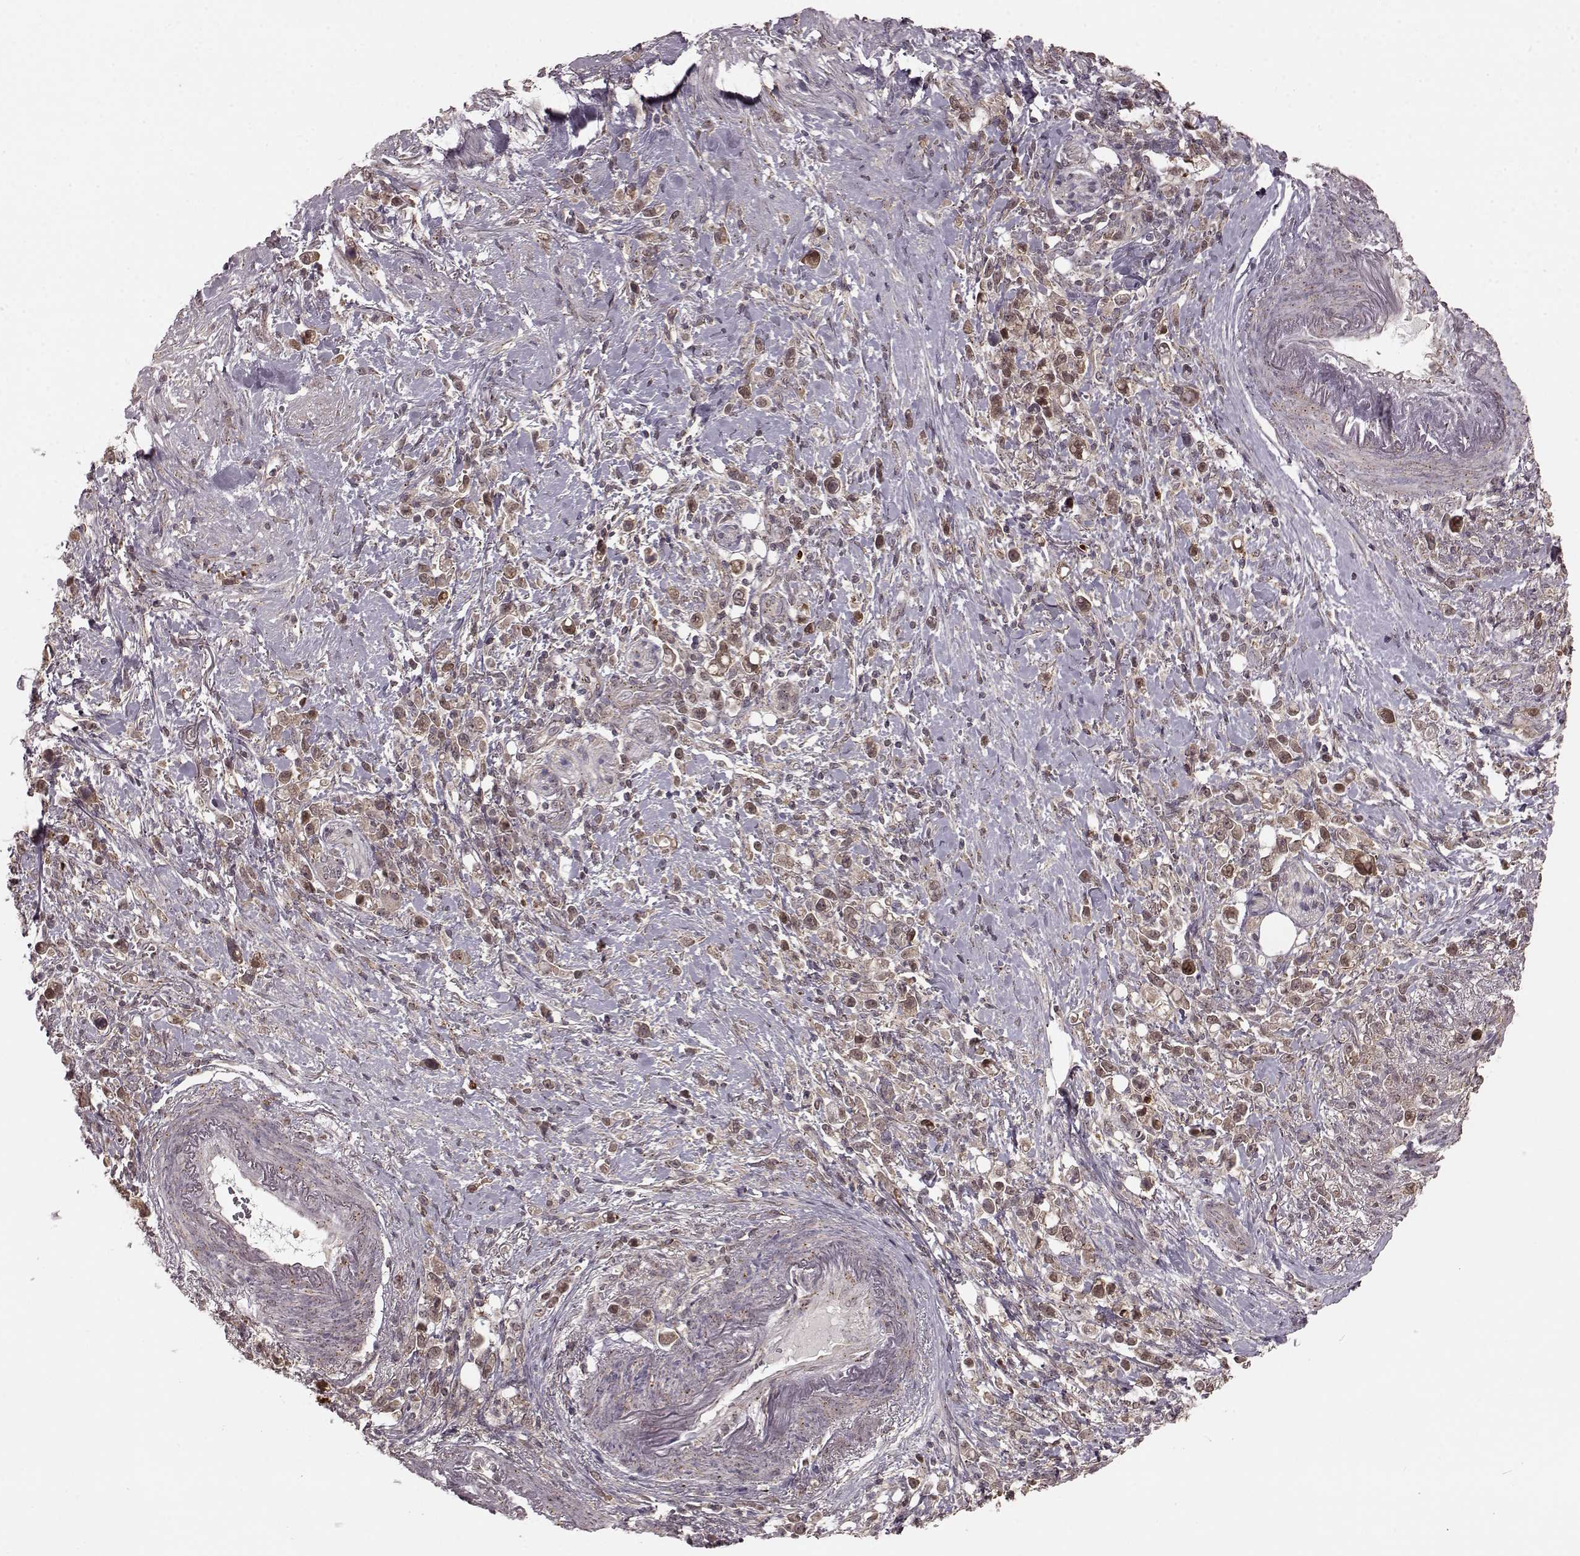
{"staining": {"intensity": "weak", "quantity": "25%-75%", "location": "cytoplasmic/membranous,nuclear"}, "tissue": "stomach cancer", "cell_type": "Tumor cells", "image_type": "cancer", "snomed": [{"axis": "morphology", "description": "Adenocarcinoma, NOS"}, {"axis": "topography", "description": "Stomach"}], "caption": "Protein expression analysis of stomach cancer demonstrates weak cytoplasmic/membranous and nuclear staining in about 25%-75% of tumor cells.", "gene": "GSS", "patient": {"sex": "male", "age": 63}}